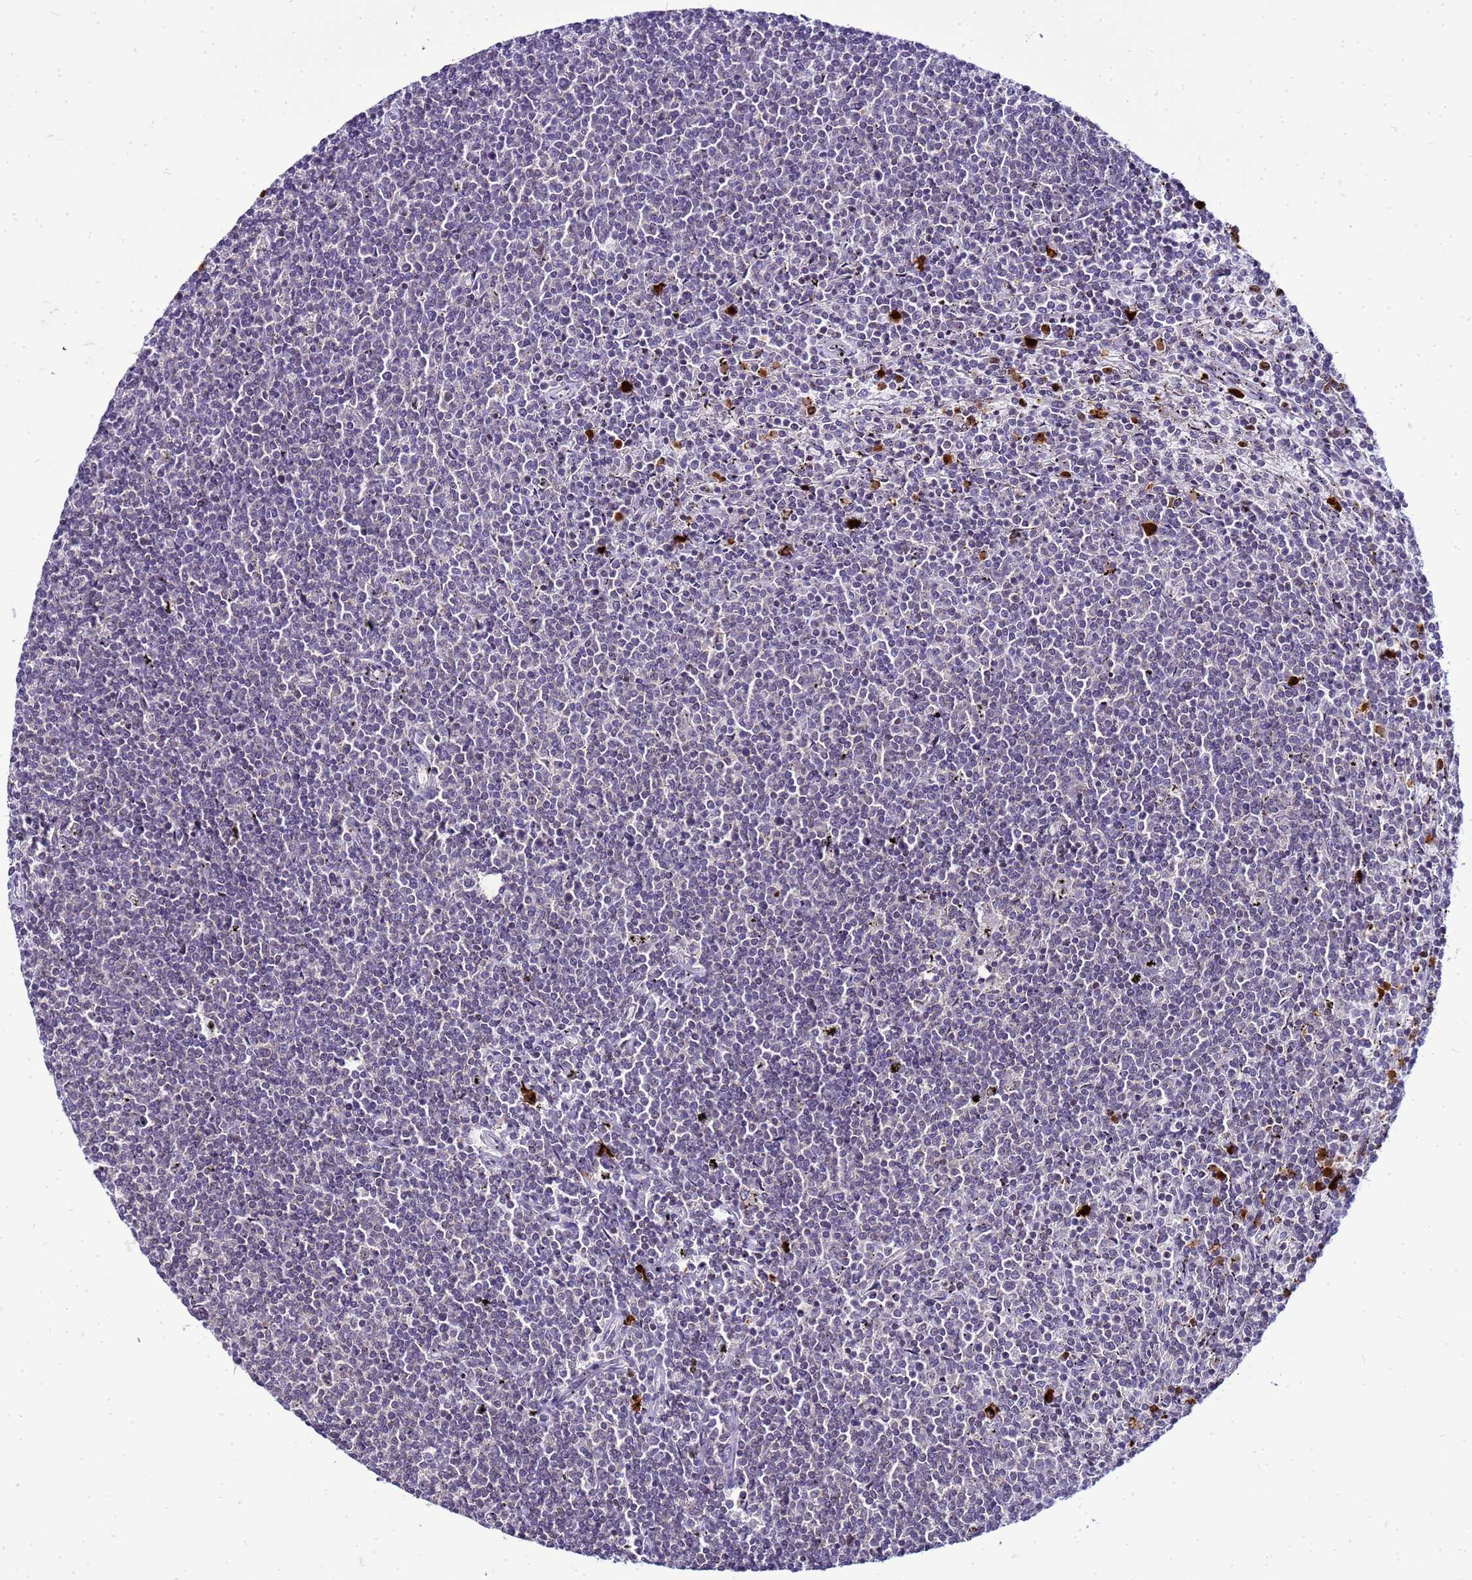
{"staining": {"intensity": "negative", "quantity": "none", "location": "none"}, "tissue": "lymphoma", "cell_type": "Tumor cells", "image_type": "cancer", "snomed": [{"axis": "morphology", "description": "Malignant lymphoma, non-Hodgkin's type, Low grade"}, {"axis": "topography", "description": "Spleen"}], "caption": "Tumor cells show no significant protein positivity in lymphoma. (IHC, brightfield microscopy, high magnification).", "gene": "VPS4B", "patient": {"sex": "female", "age": 50}}